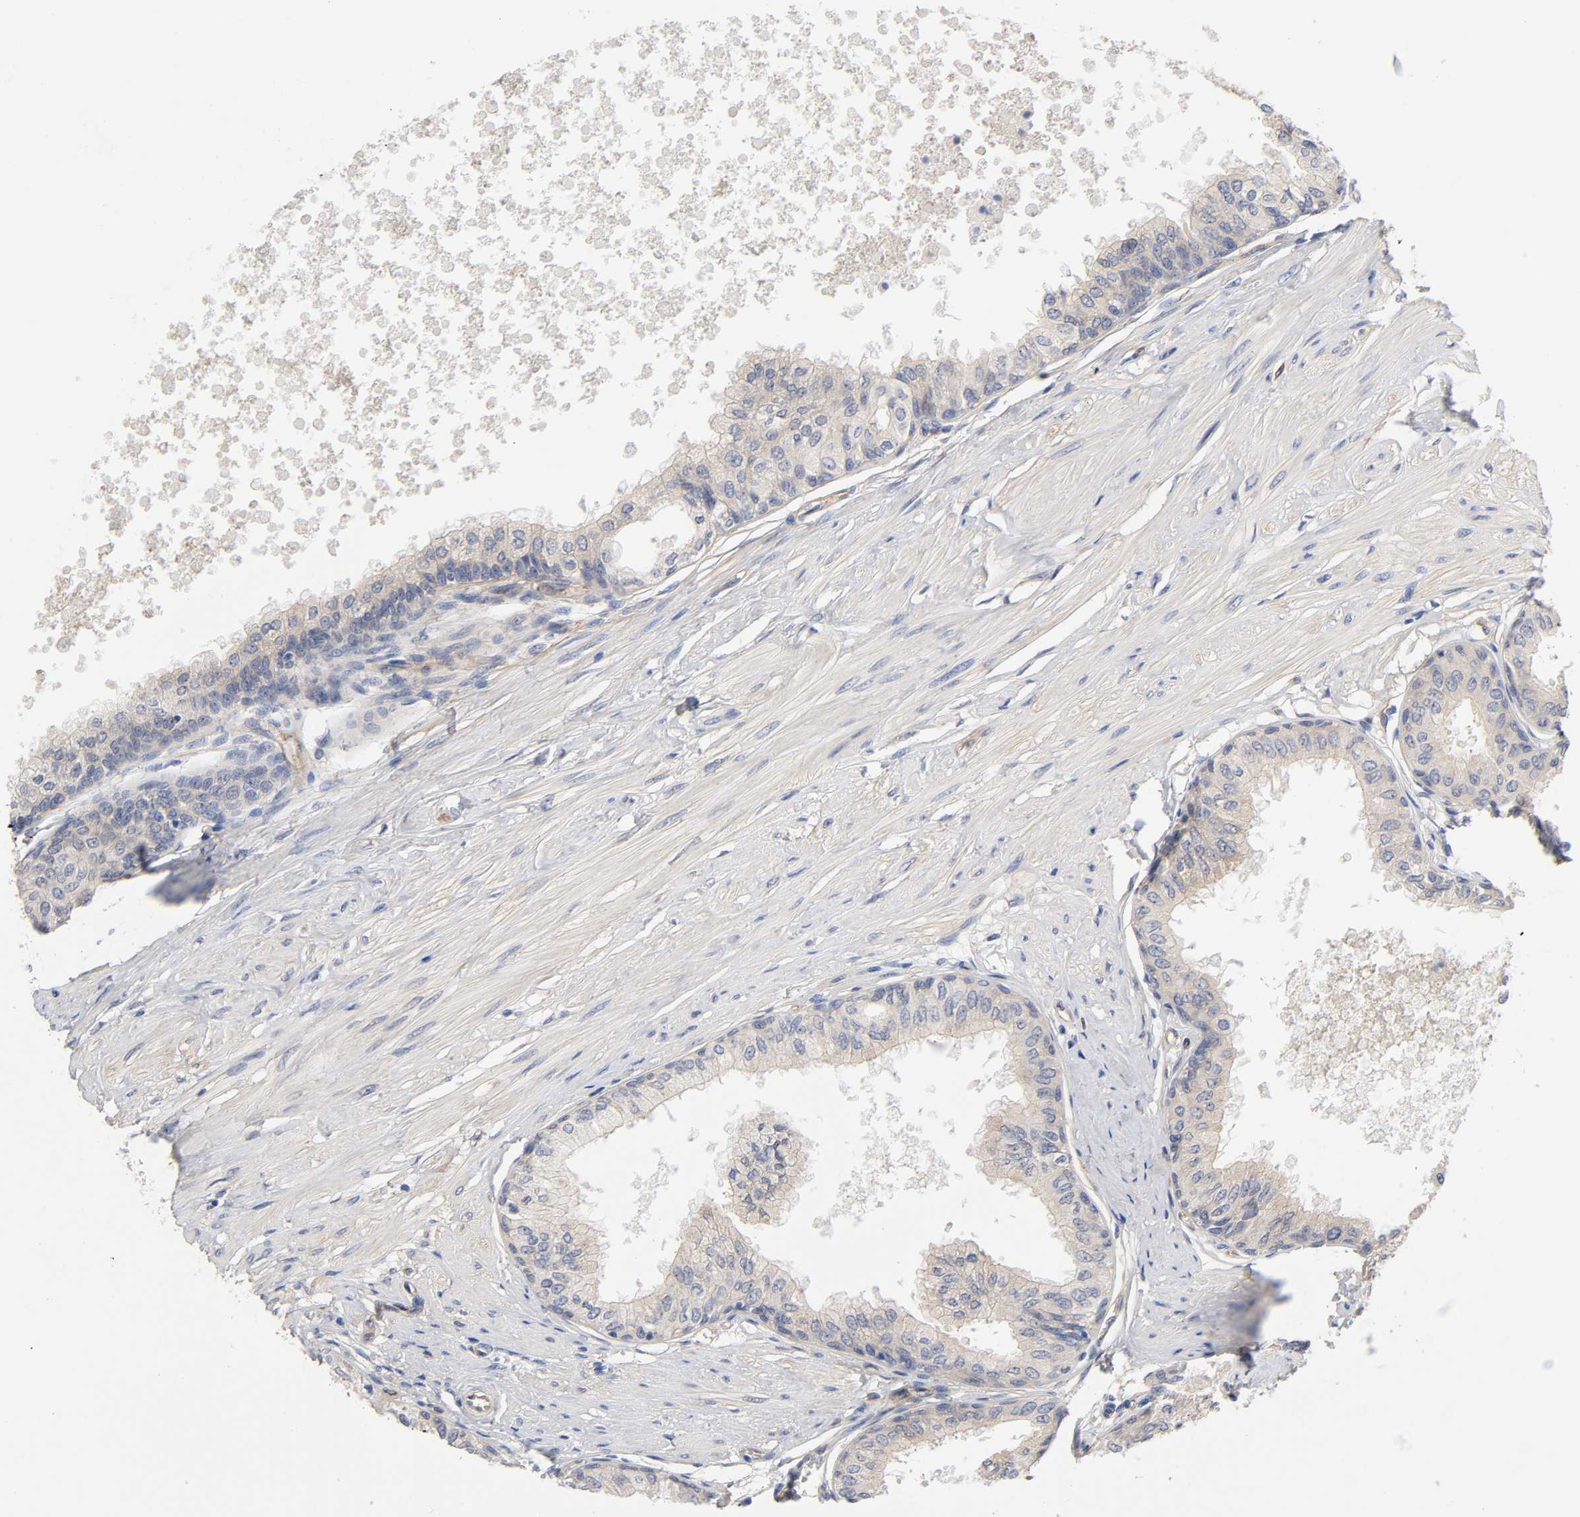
{"staining": {"intensity": "moderate", "quantity": ">75%", "location": "cytoplasmic/membranous"}, "tissue": "prostate", "cell_type": "Glandular cells", "image_type": "normal", "snomed": [{"axis": "morphology", "description": "Normal tissue, NOS"}, {"axis": "topography", "description": "Prostate"}, {"axis": "topography", "description": "Seminal veicle"}], "caption": "The immunohistochemical stain labels moderate cytoplasmic/membranous expression in glandular cells of normal prostate.", "gene": "RAB13", "patient": {"sex": "male", "age": 60}}